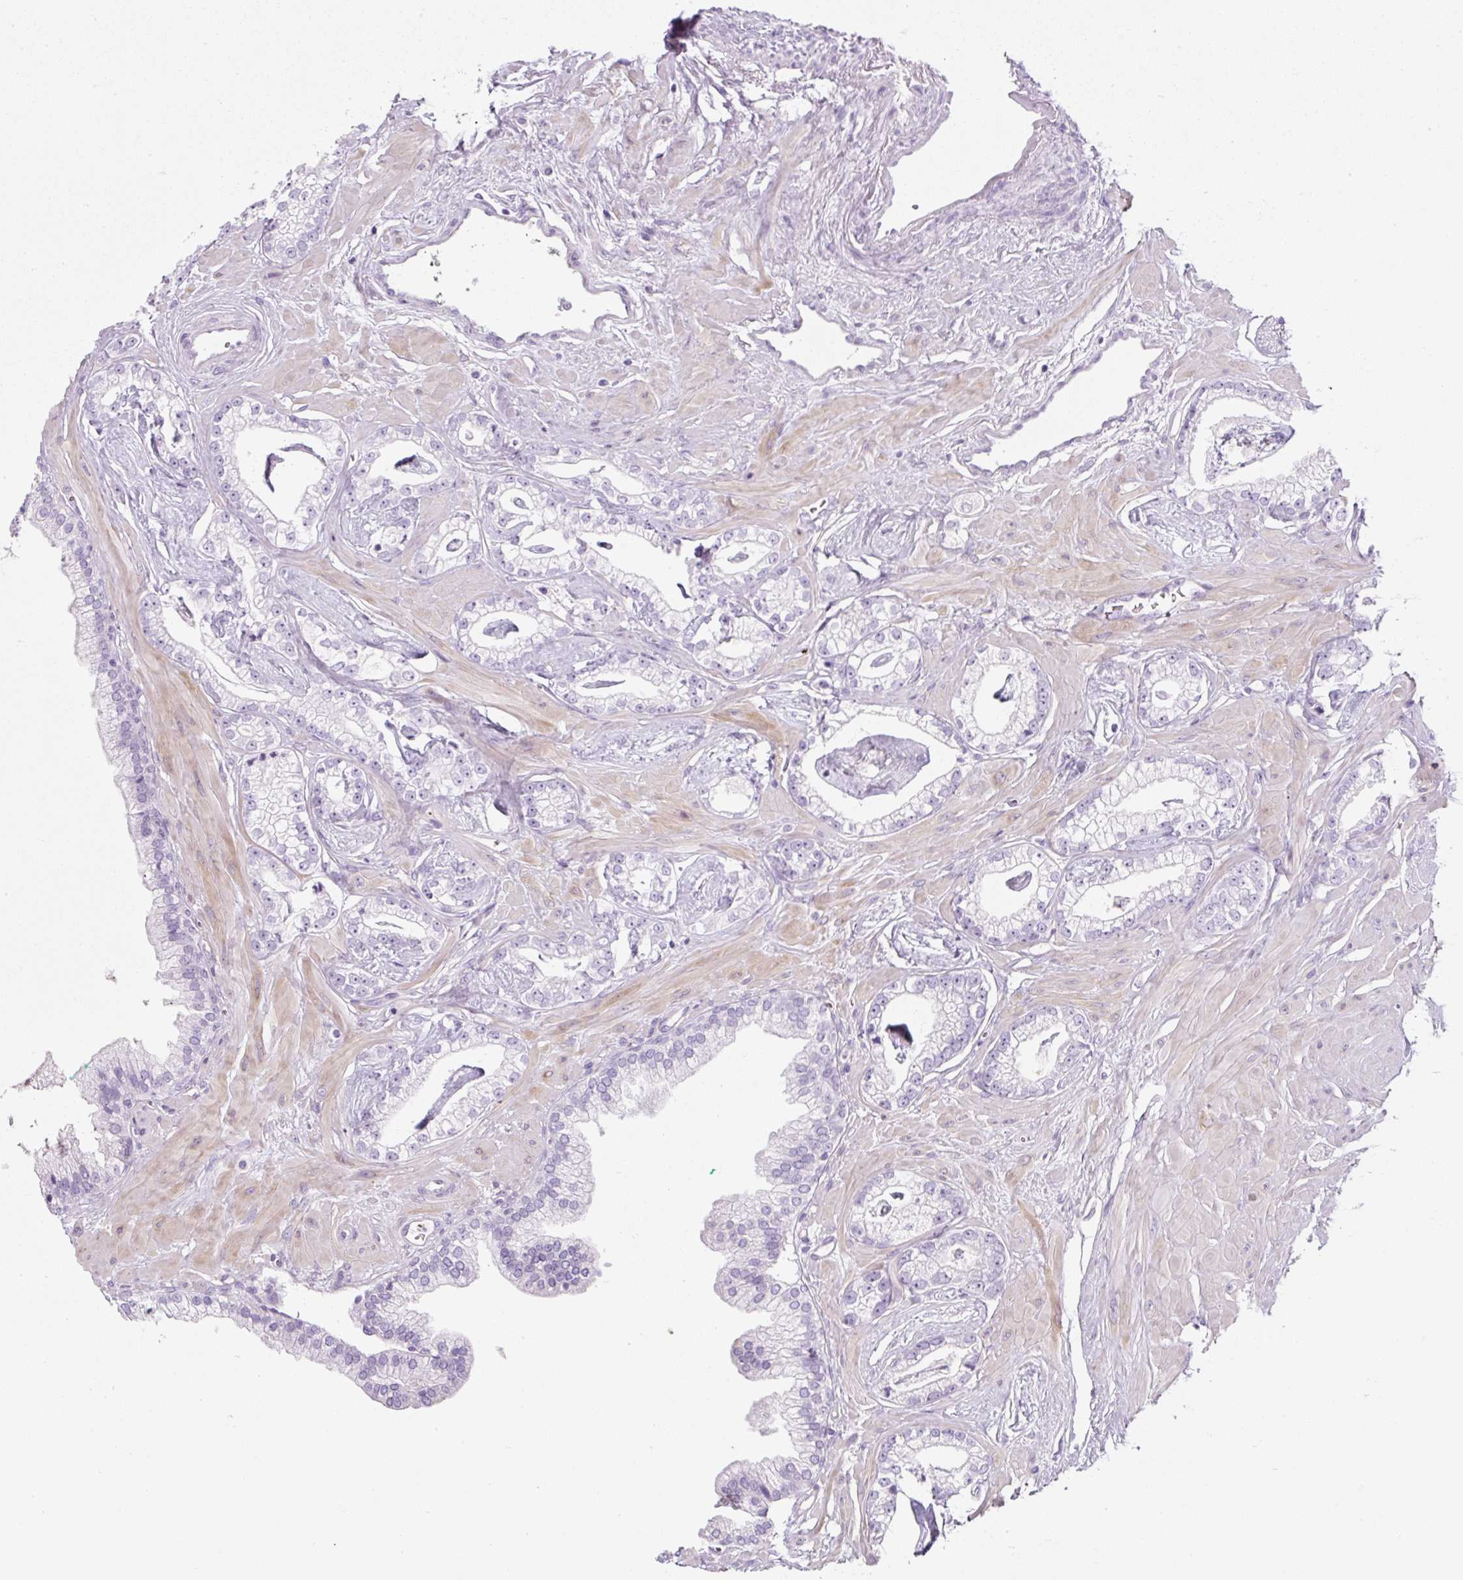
{"staining": {"intensity": "negative", "quantity": "none", "location": "none"}, "tissue": "prostate cancer", "cell_type": "Tumor cells", "image_type": "cancer", "snomed": [{"axis": "morphology", "description": "Adenocarcinoma, Low grade"}, {"axis": "topography", "description": "Prostate"}], "caption": "Human low-grade adenocarcinoma (prostate) stained for a protein using IHC displays no staining in tumor cells.", "gene": "PF4V1", "patient": {"sex": "male", "age": 60}}